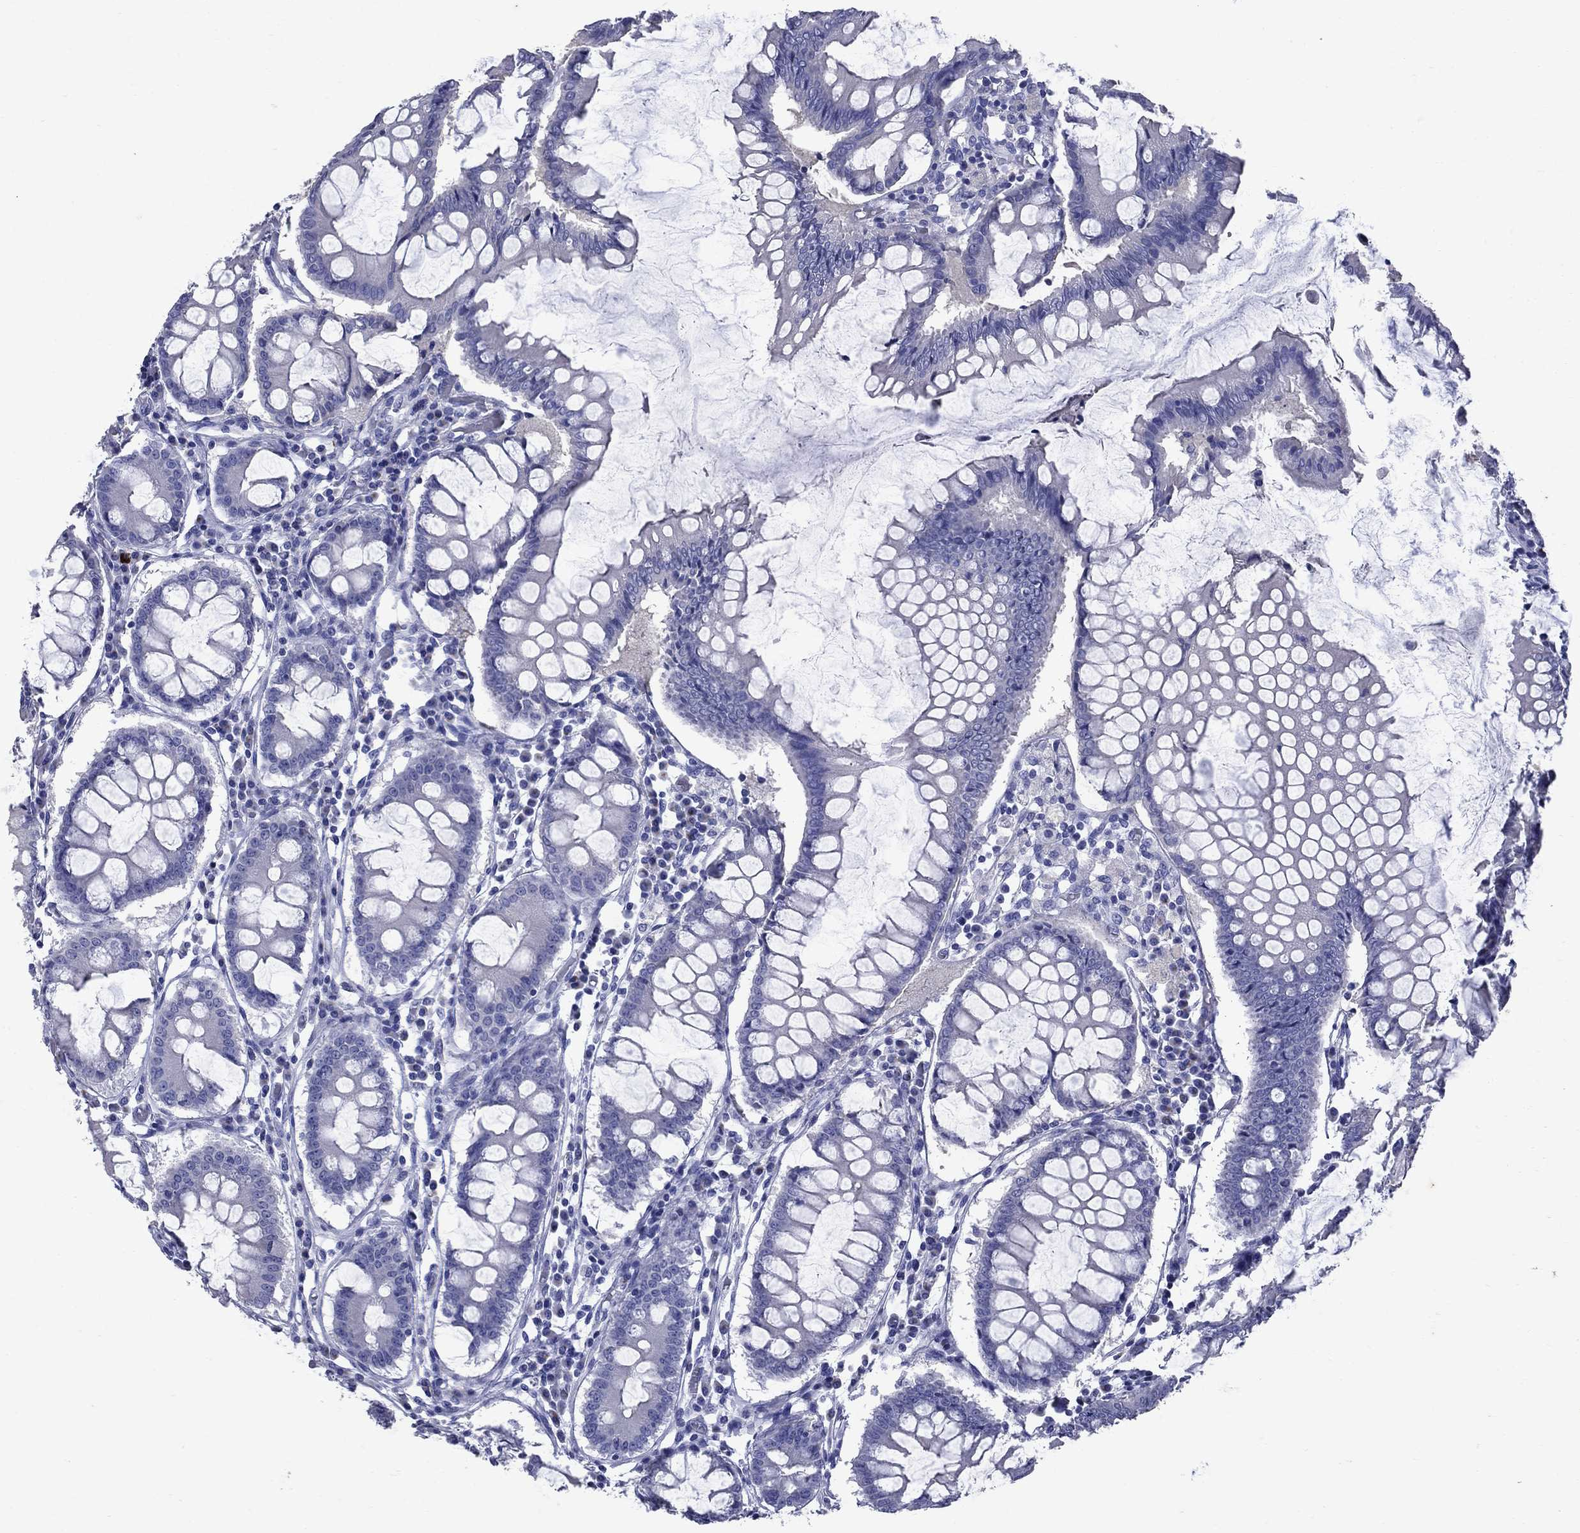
{"staining": {"intensity": "negative", "quantity": "none", "location": "none"}, "tissue": "colorectal cancer", "cell_type": "Tumor cells", "image_type": "cancer", "snomed": [{"axis": "morphology", "description": "Adenocarcinoma, NOS"}, {"axis": "topography", "description": "Colon"}], "caption": "This micrograph is of colorectal cancer stained with immunohistochemistry (IHC) to label a protein in brown with the nuclei are counter-stained blue. There is no positivity in tumor cells. The staining was performed using DAB (3,3'-diaminobenzidine) to visualize the protein expression in brown, while the nuclei were stained in blue with hematoxylin (Magnification: 20x).", "gene": "CD1A", "patient": {"sex": "female", "age": 82}}